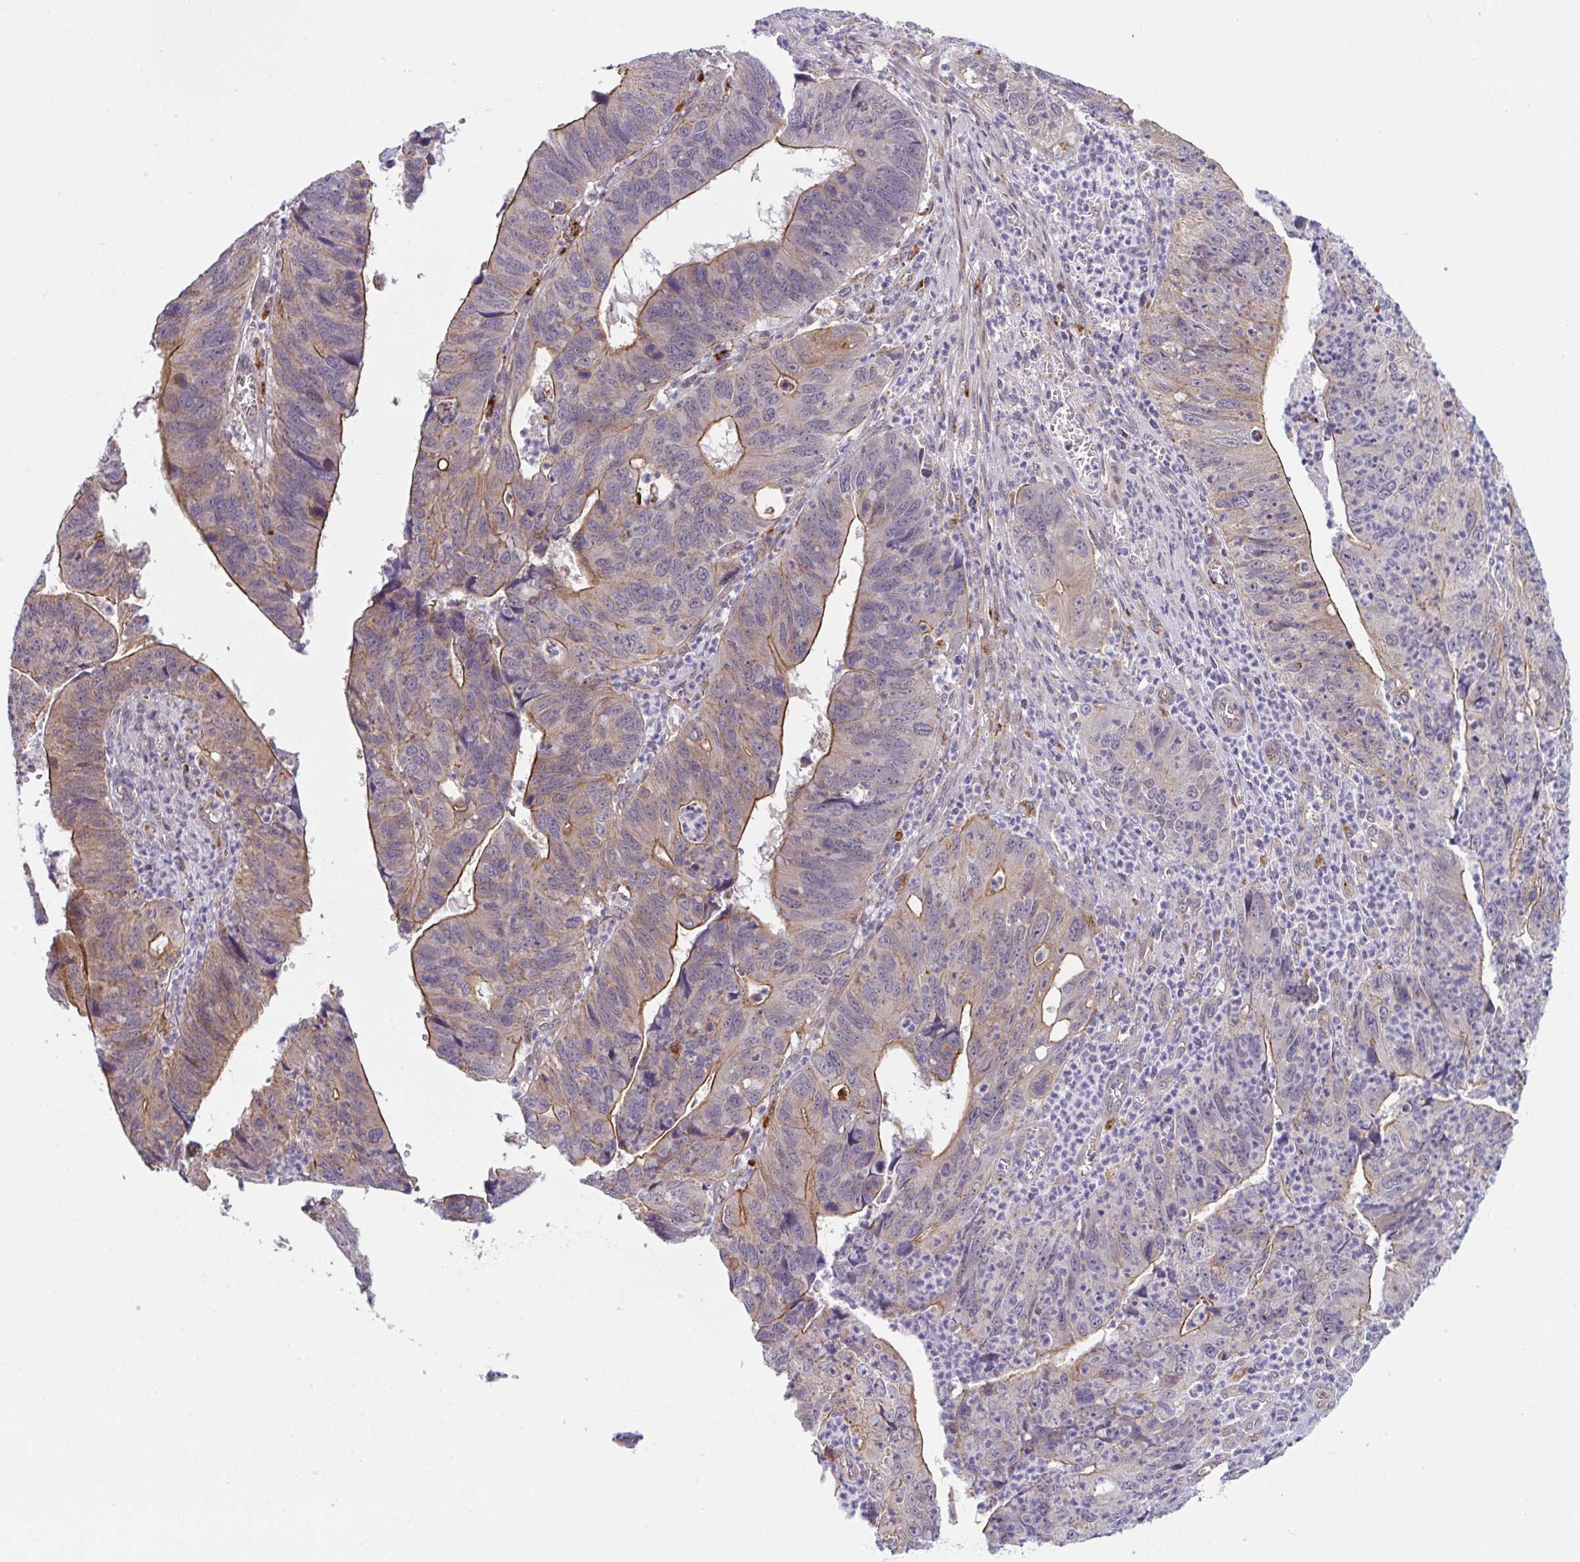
{"staining": {"intensity": "moderate", "quantity": "25%-75%", "location": "cytoplasmic/membranous"}, "tissue": "stomach cancer", "cell_type": "Tumor cells", "image_type": "cancer", "snomed": [{"axis": "morphology", "description": "Adenocarcinoma, NOS"}, {"axis": "topography", "description": "Stomach"}], "caption": "Immunohistochemistry micrograph of neoplastic tissue: human adenocarcinoma (stomach) stained using immunohistochemistry (IHC) displays medium levels of moderate protein expression localized specifically in the cytoplasmic/membranous of tumor cells, appearing as a cytoplasmic/membranous brown color.", "gene": "XAF1", "patient": {"sex": "male", "age": 59}}